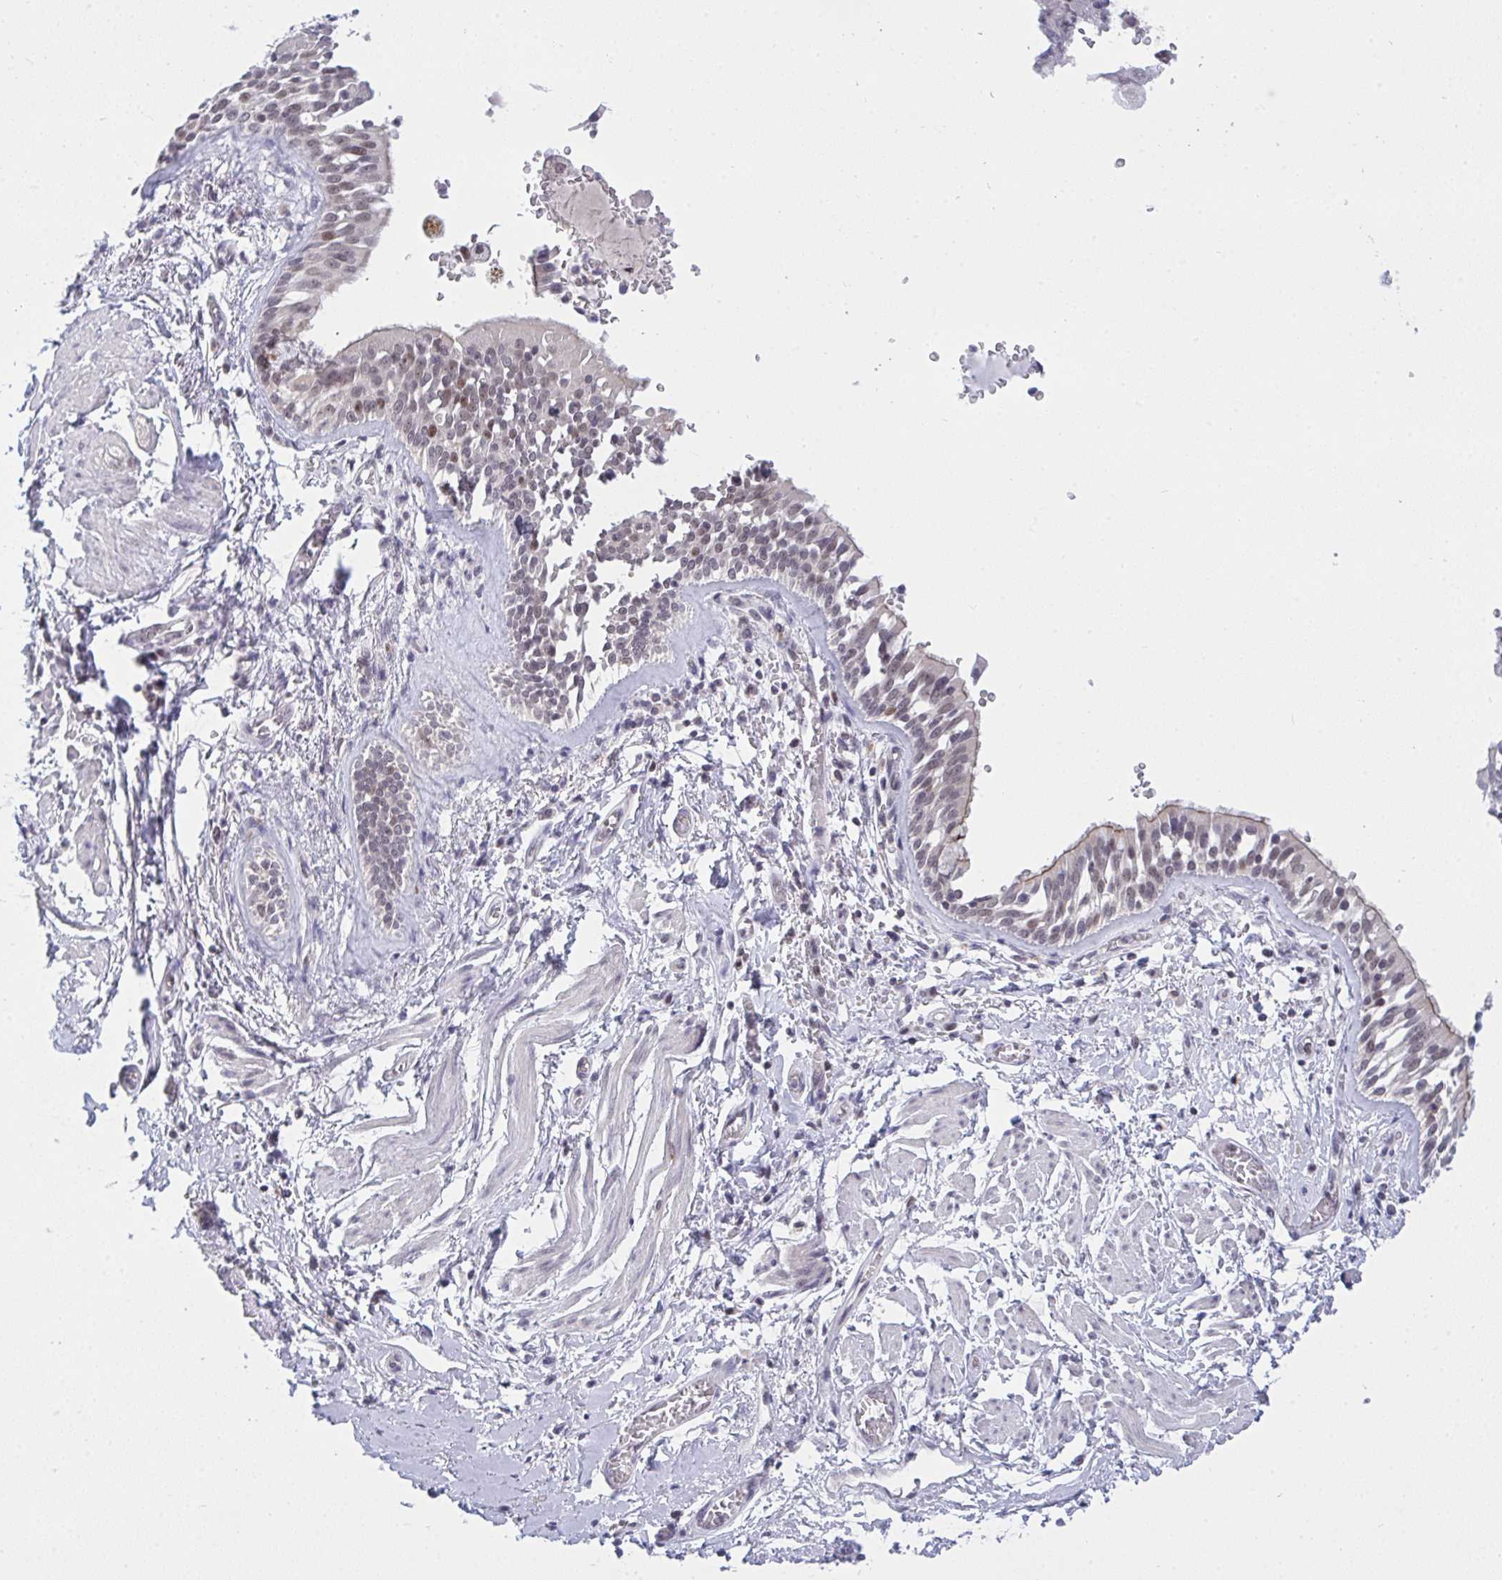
{"staining": {"intensity": "negative", "quantity": "none", "location": "none"}, "tissue": "adipose tissue", "cell_type": "Adipocytes", "image_type": "normal", "snomed": [{"axis": "morphology", "description": "Normal tissue, NOS"}, {"axis": "morphology", "description": "Degeneration, NOS"}, {"axis": "topography", "description": "Cartilage tissue"}, {"axis": "topography", "description": "Lung"}], "caption": "This photomicrograph is of normal adipose tissue stained with immunohistochemistry to label a protein in brown with the nuclei are counter-stained blue. There is no expression in adipocytes.", "gene": "RFC4", "patient": {"sex": "female", "age": 61}}